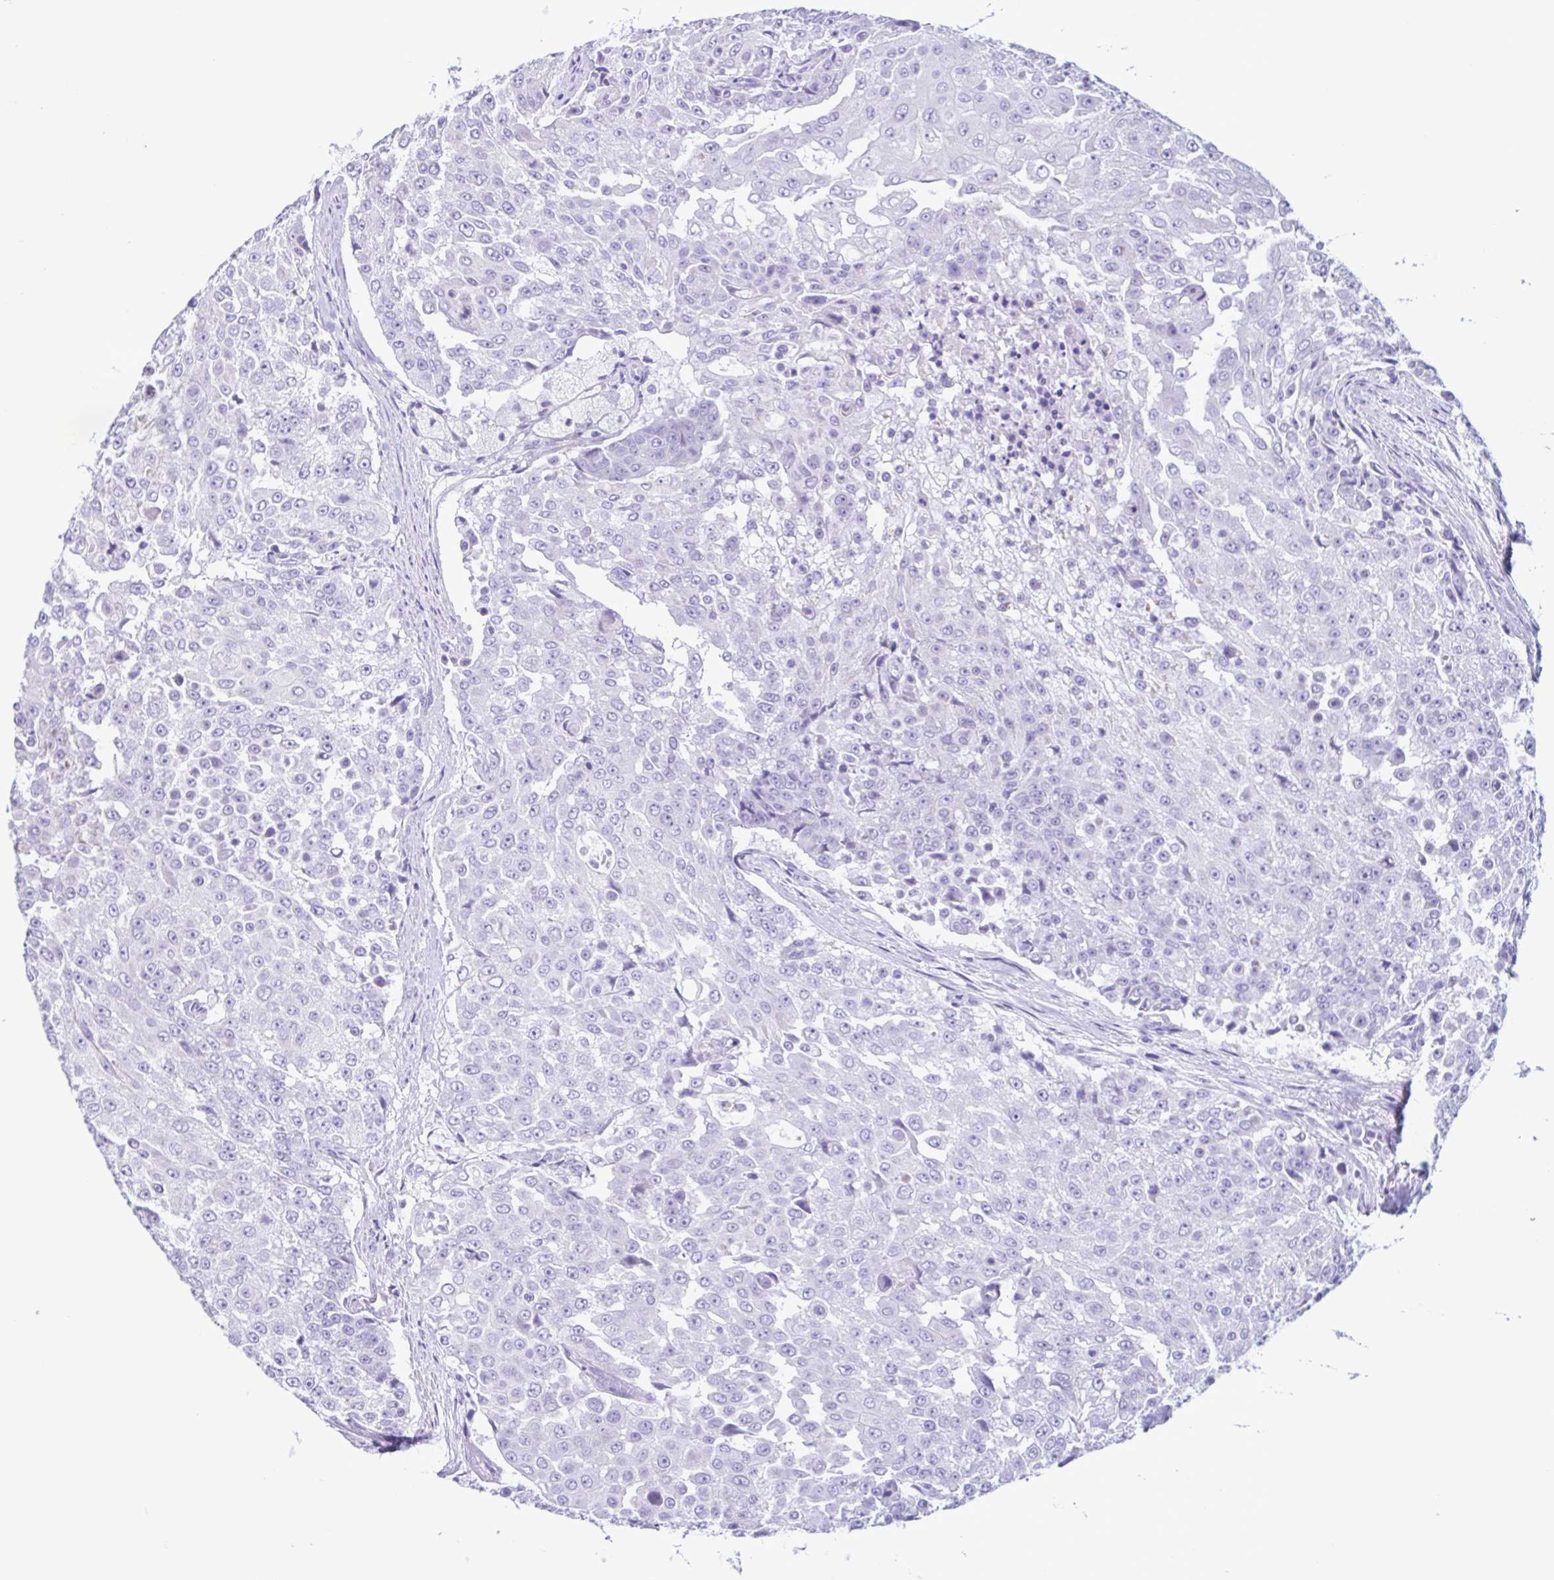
{"staining": {"intensity": "negative", "quantity": "none", "location": "none"}, "tissue": "urothelial cancer", "cell_type": "Tumor cells", "image_type": "cancer", "snomed": [{"axis": "morphology", "description": "Urothelial carcinoma, High grade"}, {"axis": "topography", "description": "Urinary bladder"}], "caption": "IHC histopathology image of high-grade urothelial carcinoma stained for a protein (brown), which shows no positivity in tumor cells.", "gene": "ACTRT3", "patient": {"sex": "female", "age": 63}}